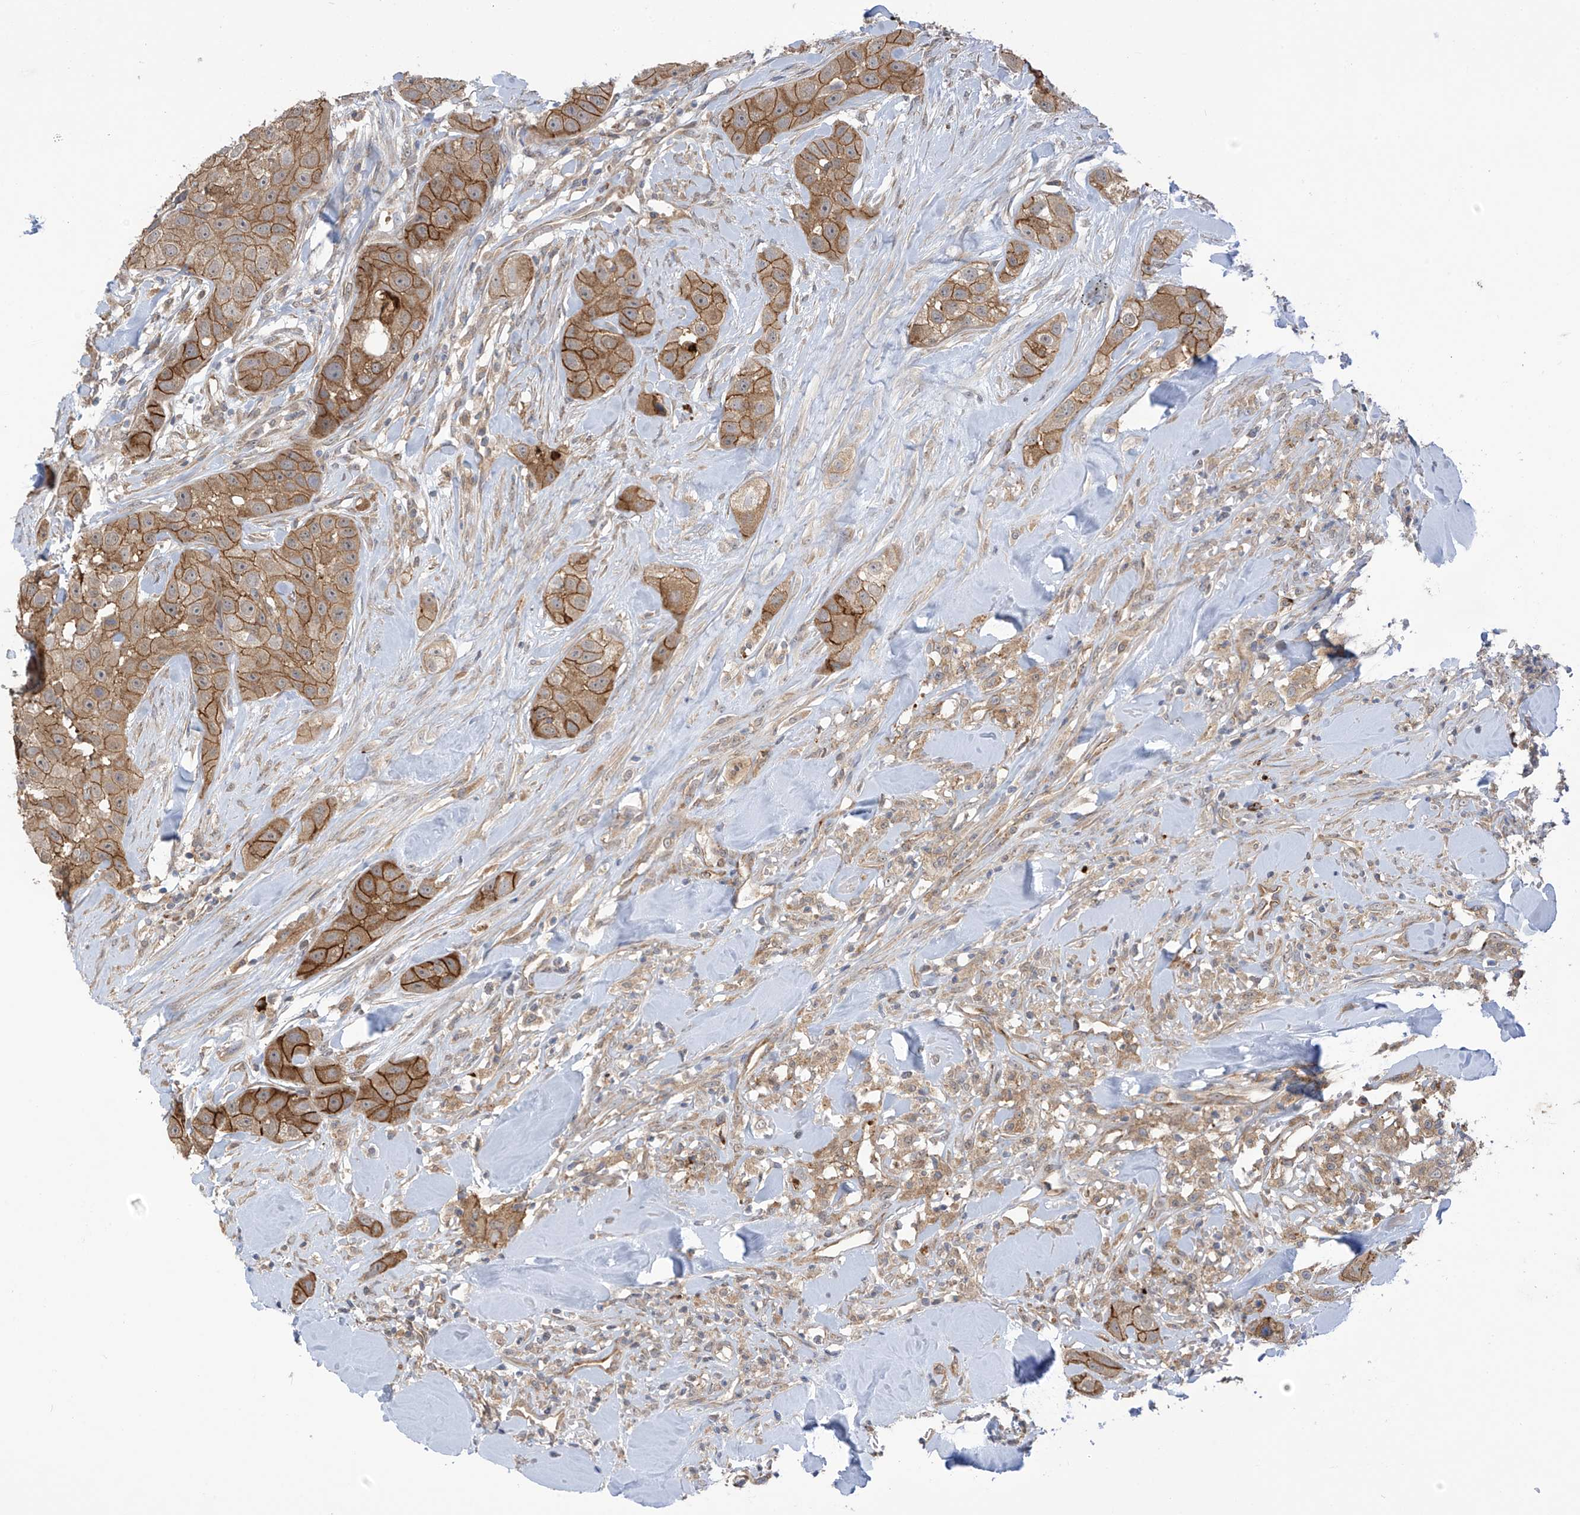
{"staining": {"intensity": "strong", "quantity": "25%-75%", "location": "cytoplasmic/membranous"}, "tissue": "head and neck cancer", "cell_type": "Tumor cells", "image_type": "cancer", "snomed": [{"axis": "morphology", "description": "Normal tissue, NOS"}, {"axis": "morphology", "description": "Squamous cell carcinoma, NOS"}, {"axis": "topography", "description": "Skeletal muscle"}, {"axis": "topography", "description": "Head-Neck"}], "caption": "Strong cytoplasmic/membranous expression is seen in approximately 25%-75% of tumor cells in squamous cell carcinoma (head and neck).", "gene": "KIAA1522", "patient": {"sex": "male", "age": 51}}